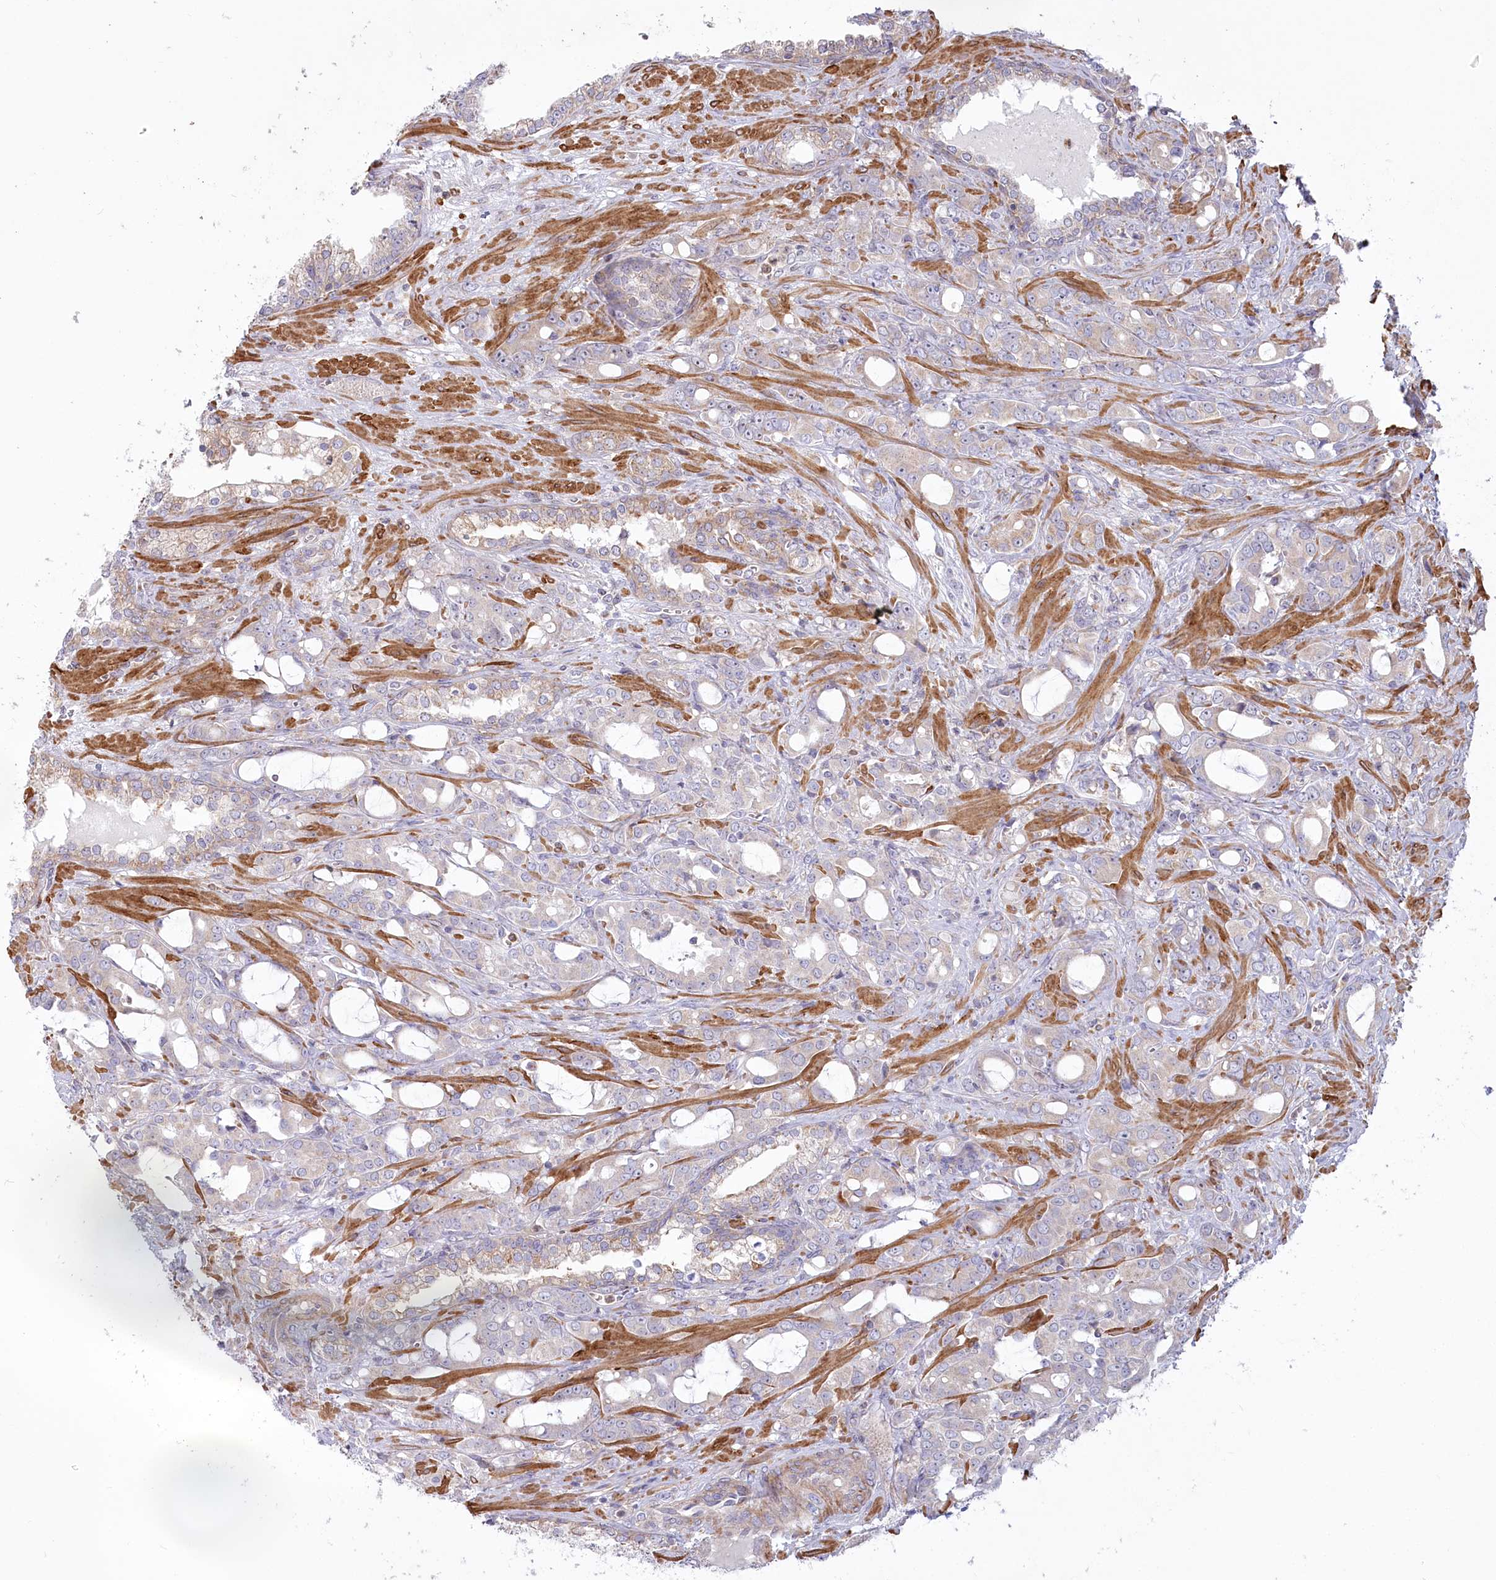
{"staining": {"intensity": "negative", "quantity": "none", "location": "none"}, "tissue": "prostate cancer", "cell_type": "Tumor cells", "image_type": "cancer", "snomed": [{"axis": "morphology", "description": "Adenocarcinoma, High grade"}, {"axis": "topography", "description": "Prostate"}], "caption": "This is a image of IHC staining of prostate cancer (adenocarcinoma (high-grade)), which shows no expression in tumor cells. (DAB (3,3'-diaminobenzidine) immunohistochemistry with hematoxylin counter stain).", "gene": "MTG1", "patient": {"sex": "male", "age": 72}}